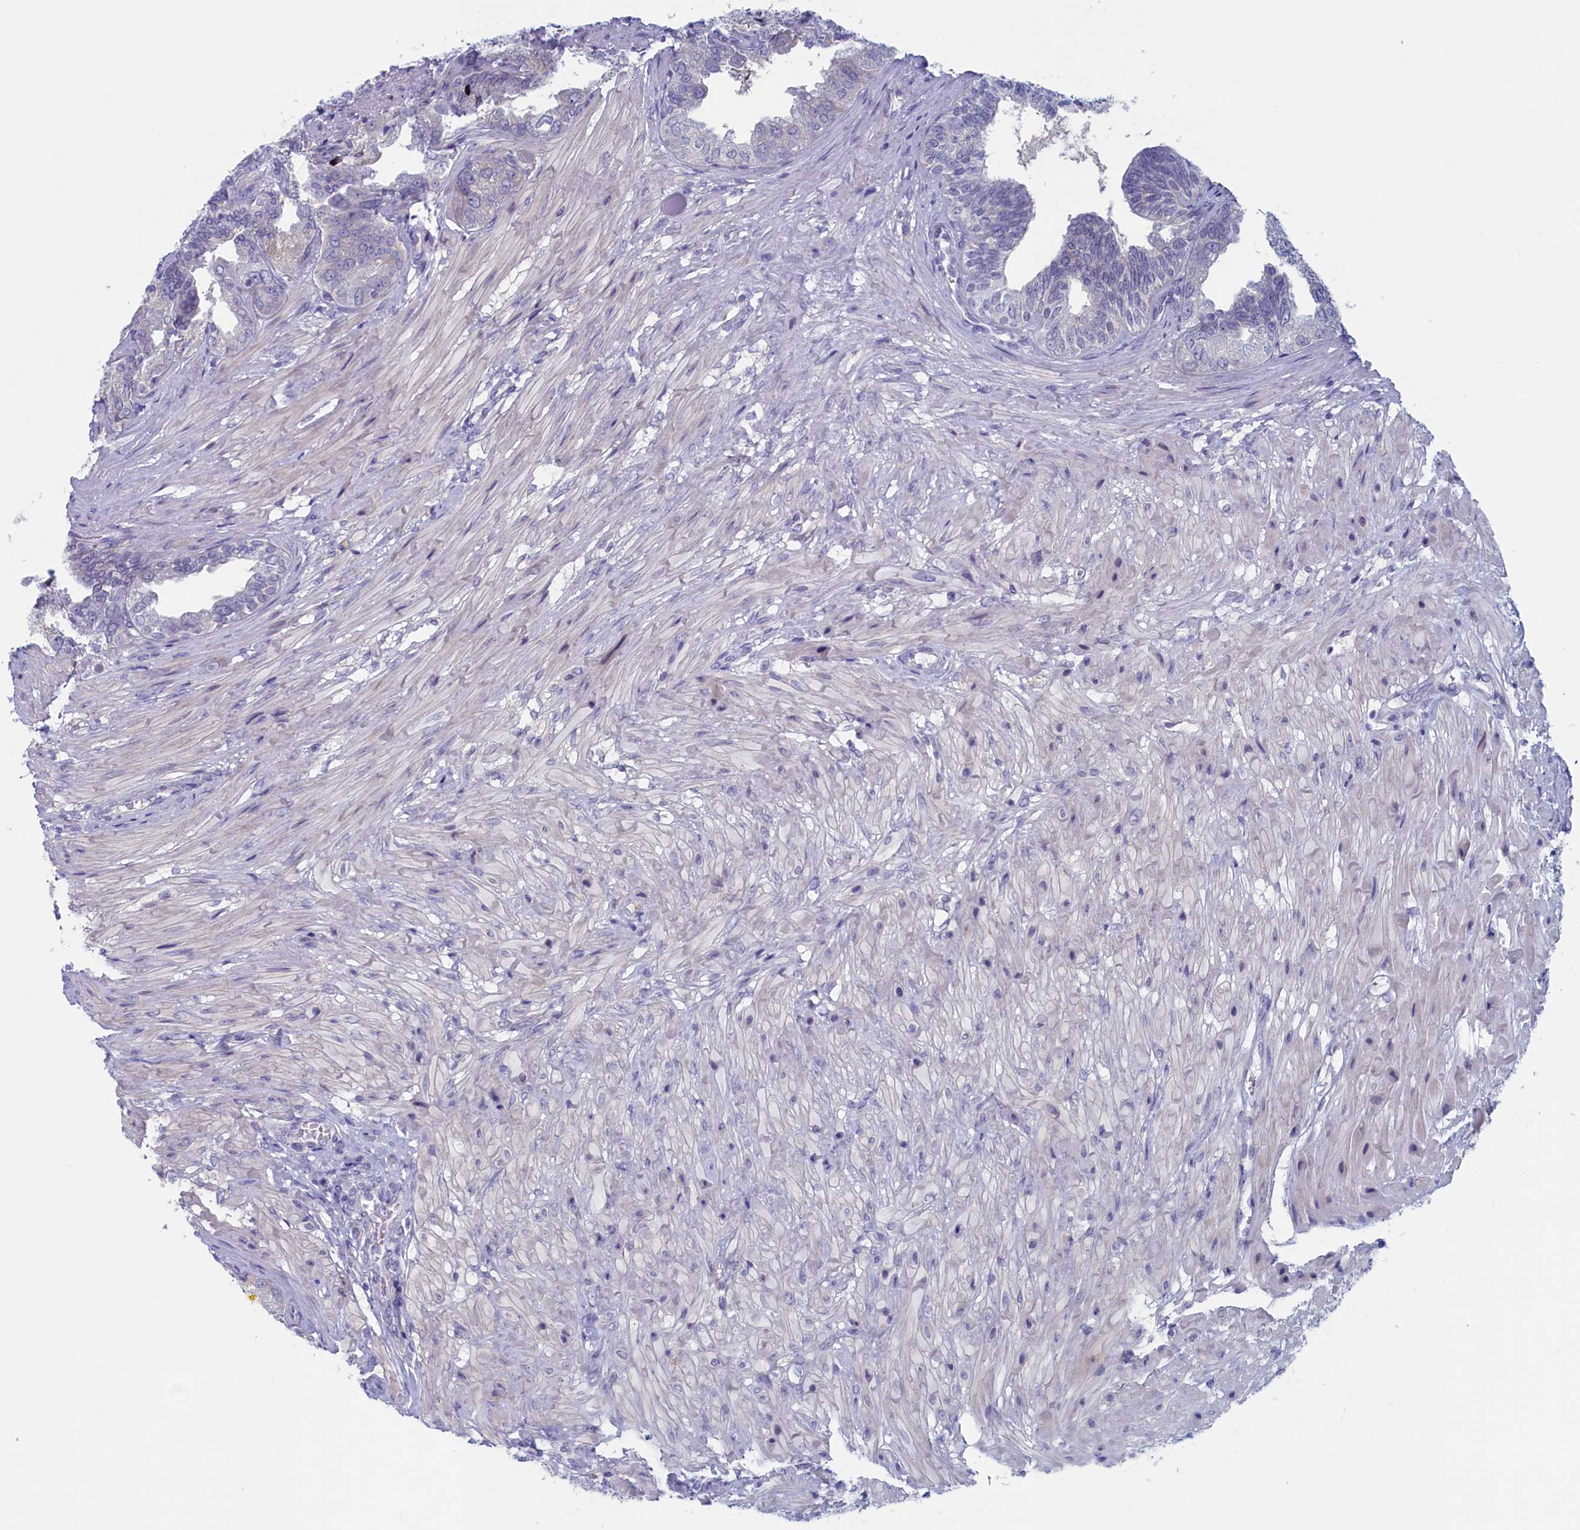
{"staining": {"intensity": "negative", "quantity": "none", "location": "none"}, "tissue": "seminal vesicle", "cell_type": "Glandular cells", "image_type": "normal", "snomed": [{"axis": "morphology", "description": "Normal tissue, NOS"}, {"axis": "topography", "description": "Seminal veicle"}], "caption": "This is an IHC photomicrograph of benign seminal vesicle. There is no expression in glandular cells.", "gene": "WDR76", "patient": {"sex": "male", "age": 63}}